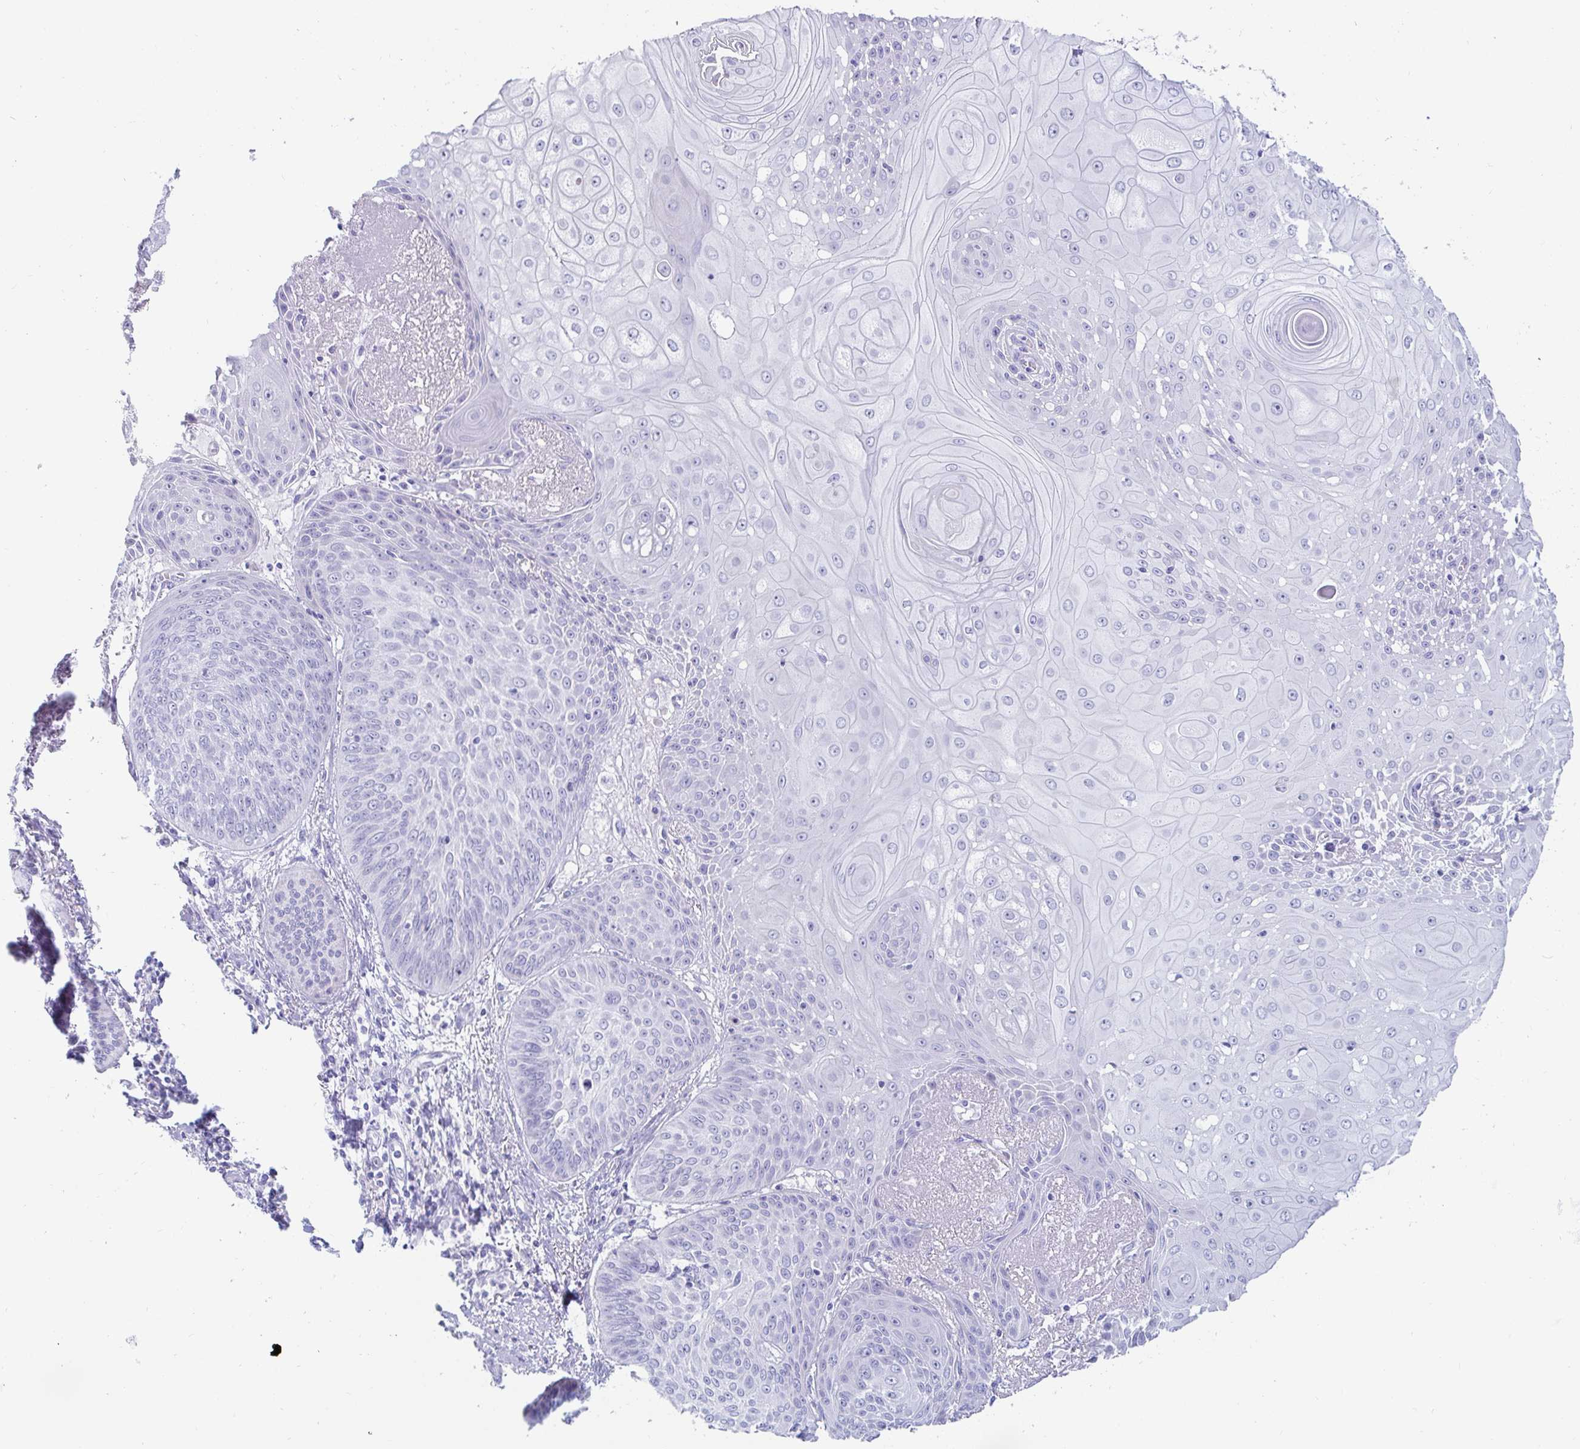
{"staining": {"intensity": "negative", "quantity": "none", "location": "none"}, "tissue": "lung cancer", "cell_type": "Tumor cells", "image_type": "cancer", "snomed": [{"axis": "morphology", "description": "Squamous cell carcinoma, NOS"}, {"axis": "topography", "description": "Lung"}], "caption": "A high-resolution photomicrograph shows immunohistochemistry (IHC) staining of lung cancer (squamous cell carcinoma), which demonstrates no significant expression in tumor cells.", "gene": "C4orf17", "patient": {"sex": "male", "age": 74}}